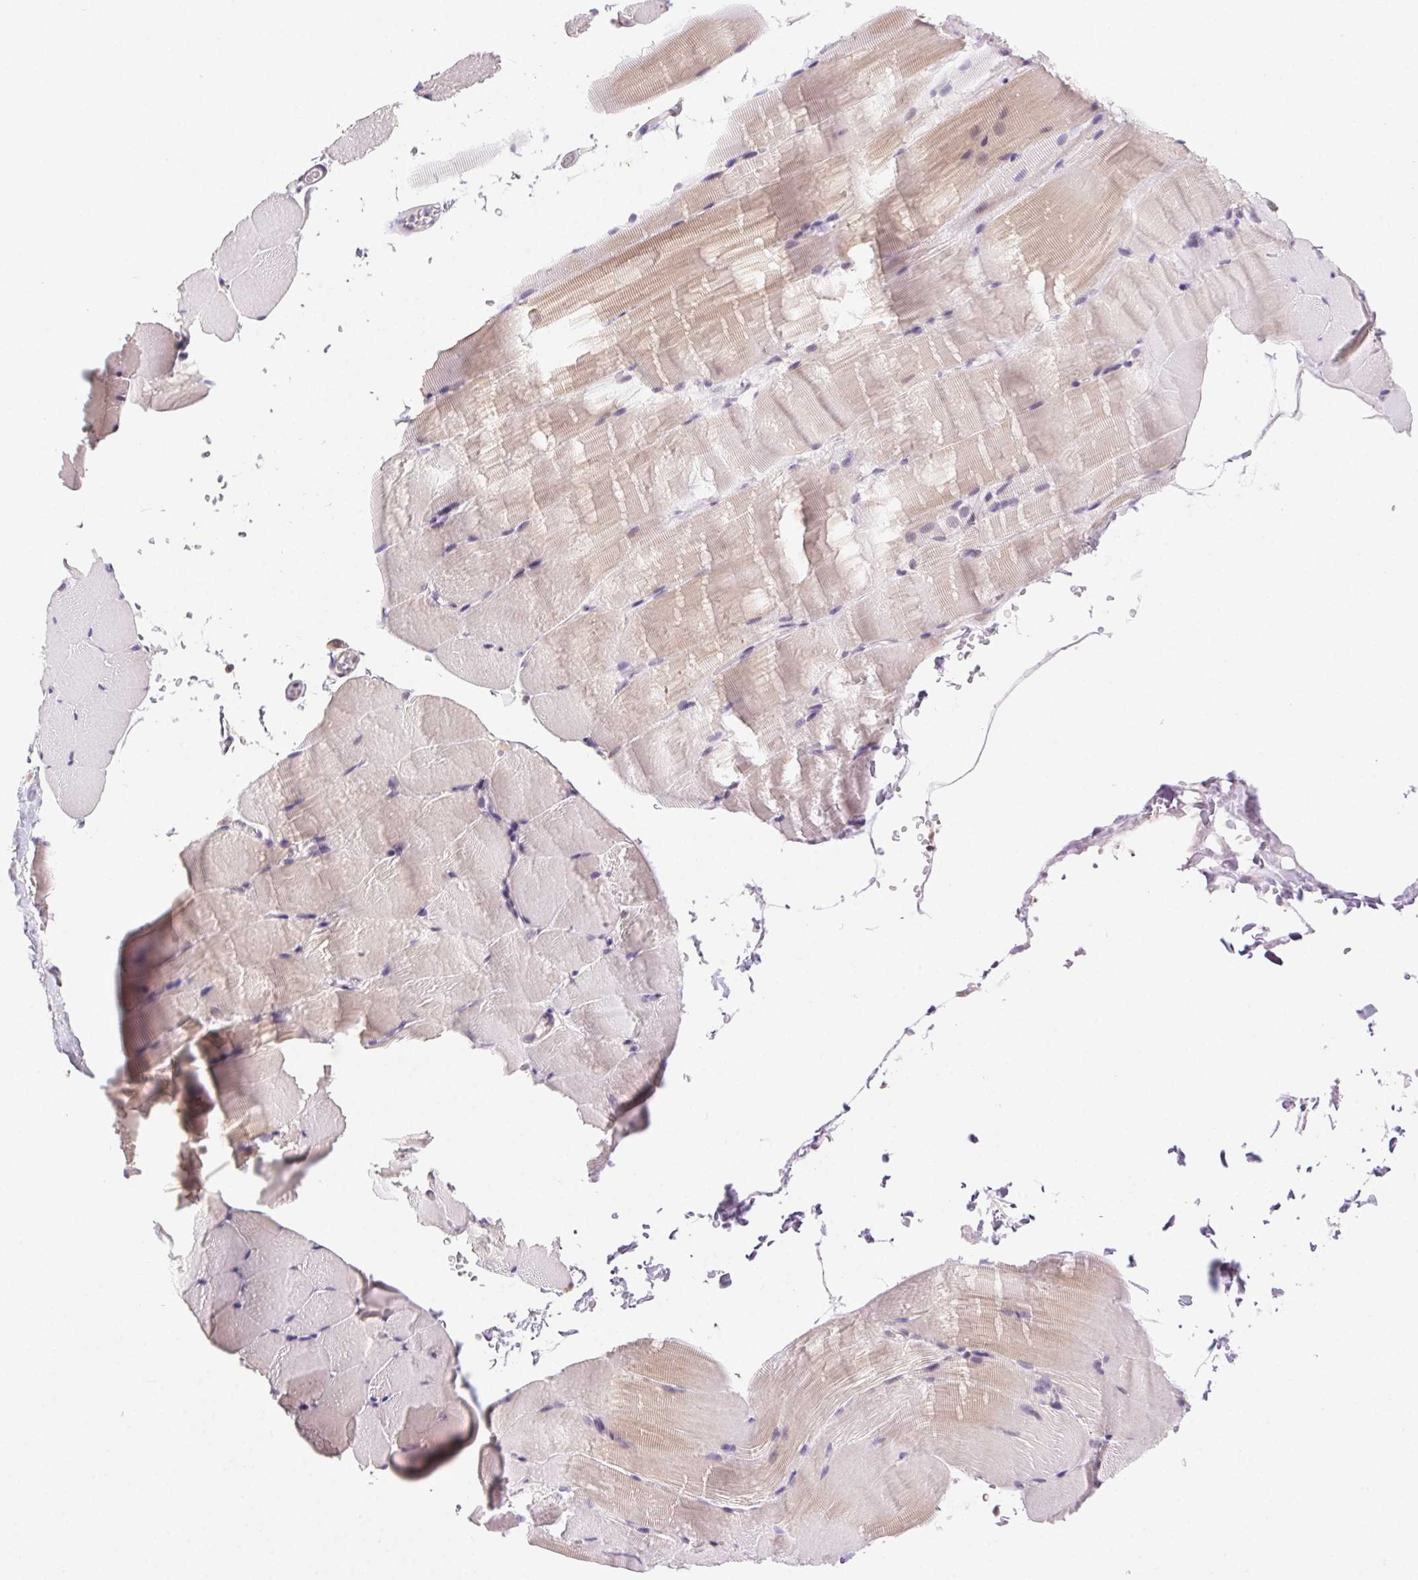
{"staining": {"intensity": "weak", "quantity": "<25%", "location": "cytoplasmic/membranous"}, "tissue": "skeletal muscle", "cell_type": "Myocytes", "image_type": "normal", "snomed": [{"axis": "morphology", "description": "Normal tissue, NOS"}, {"axis": "topography", "description": "Skeletal muscle"}], "caption": "Skeletal muscle was stained to show a protein in brown. There is no significant staining in myocytes. (Brightfield microscopy of DAB (3,3'-diaminobenzidine) immunohistochemistry at high magnification).", "gene": "SYT11", "patient": {"sex": "female", "age": 37}}